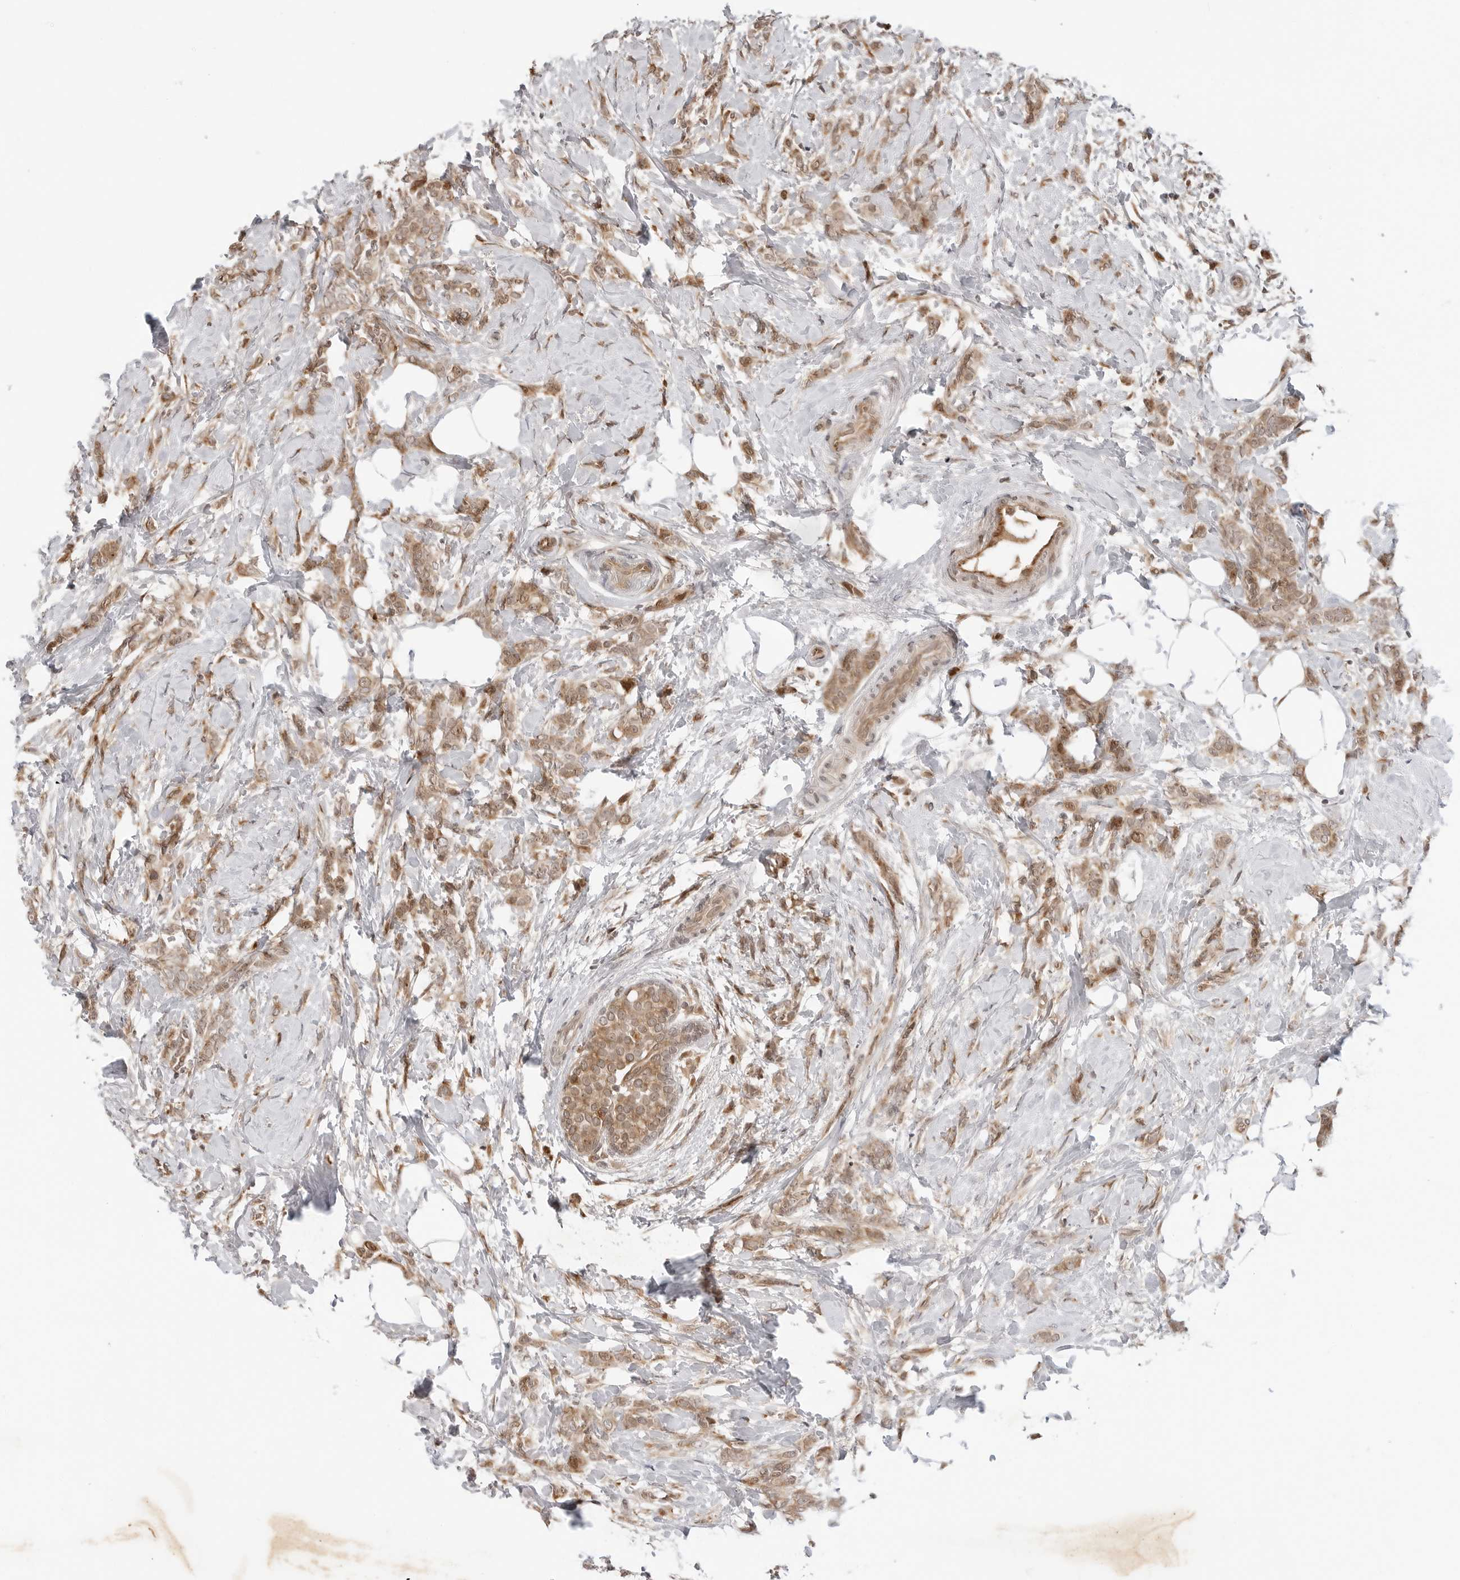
{"staining": {"intensity": "moderate", "quantity": ">75%", "location": "cytoplasmic/membranous,nuclear"}, "tissue": "breast cancer", "cell_type": "Tumor cells", "image_type": "cancer", "snomed": [{"axis": "morphology", "description": "Lobular carcinoma, in situ"}, {"axis": "morphology", "description": "Lobular carcinoma"}, {"axis": "topography", "description": "Breast"}], "caption": "Immunohistochemical staining of human lobular carcinoma in situ (breast) reveals medium levels of moderate cytoplasmic/membranous and nuclear protein staining in approximately >75% of tumor cells.", "gene": "TIPRL", "patient": {"sex": "female", "age": 41}}